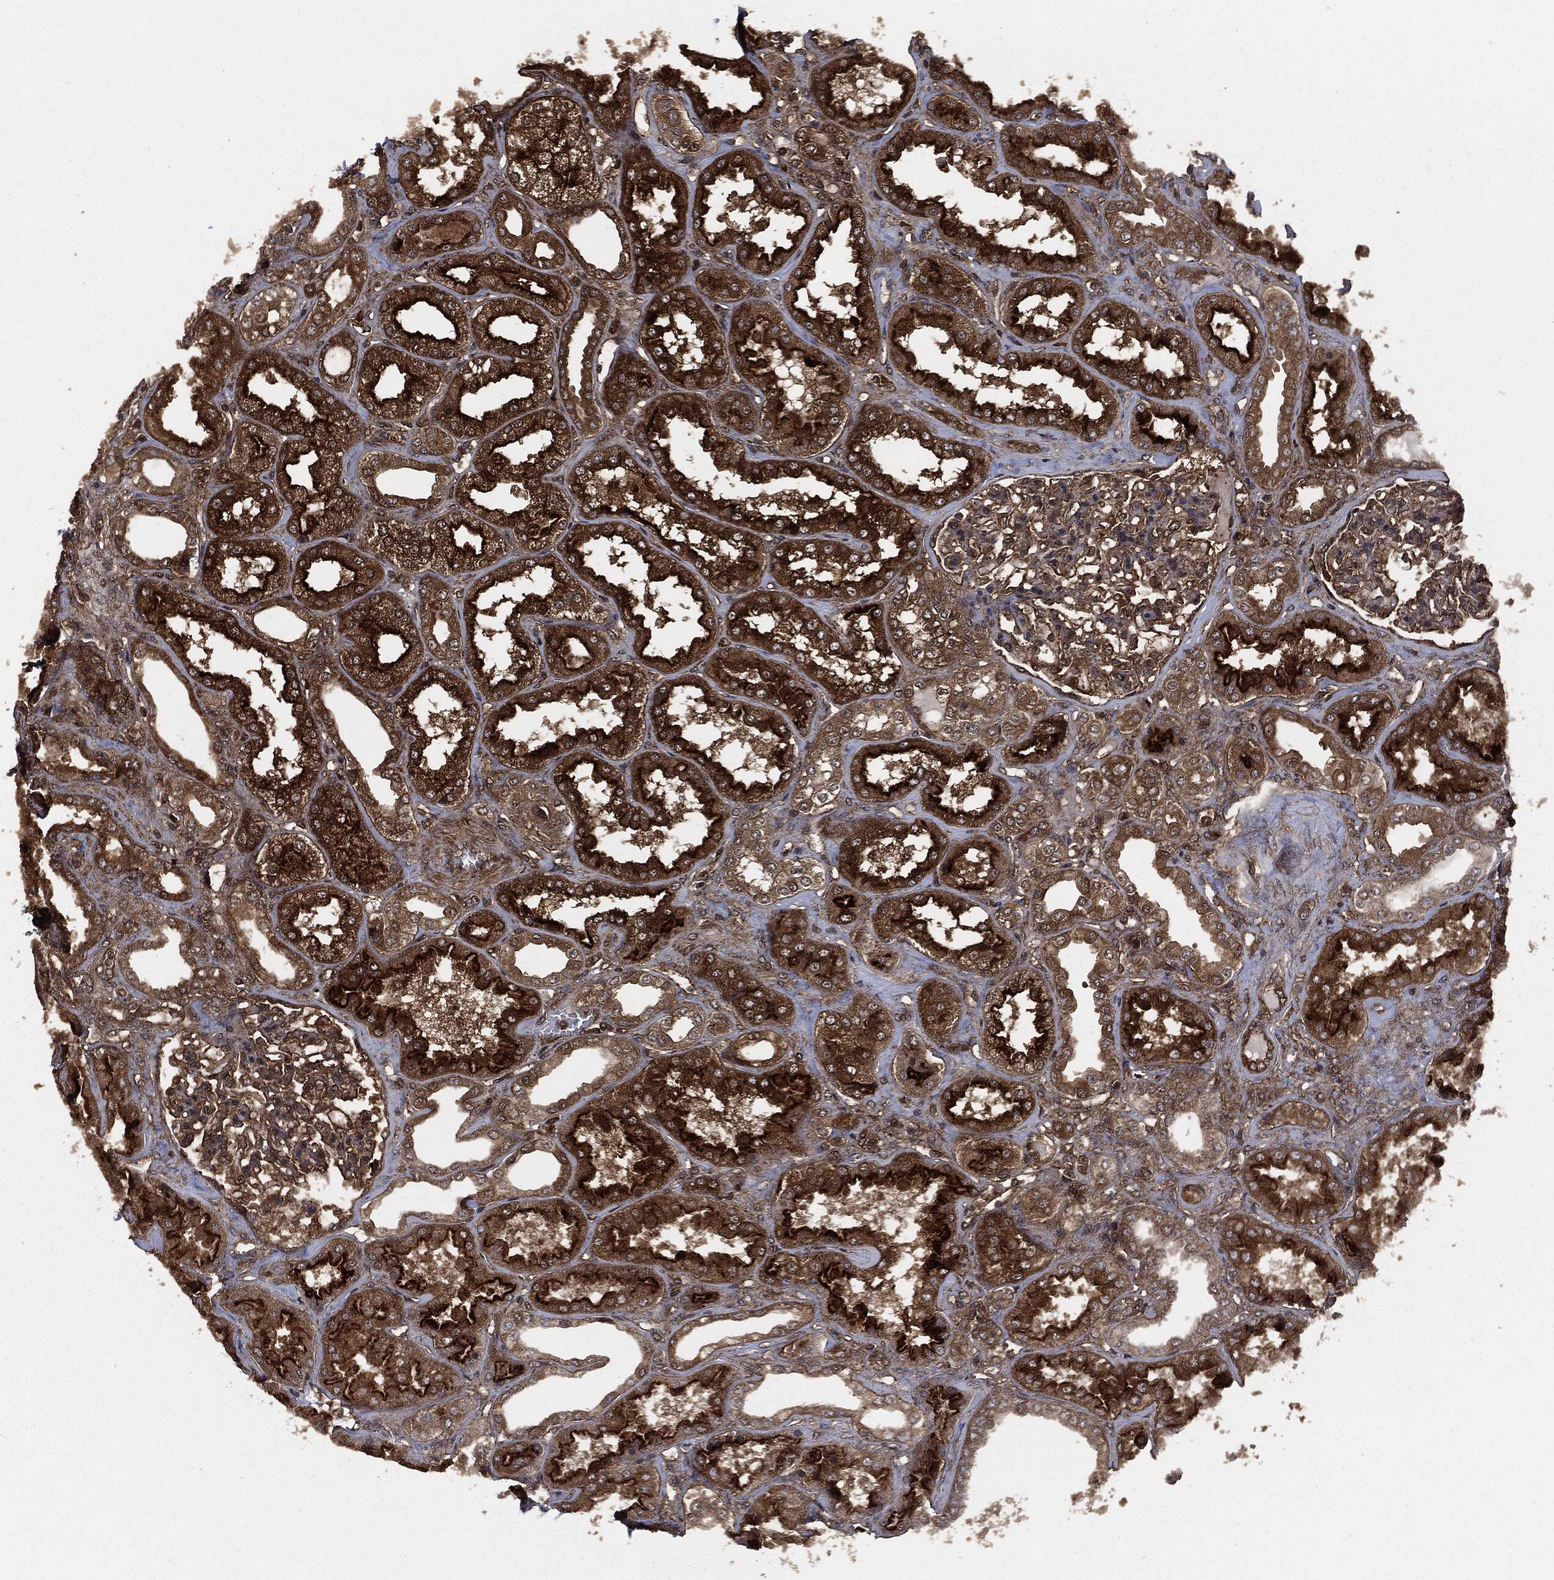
{"staining": {"intensity": "moderate", "quantity": "25%-75%", "location": "cytoplasmic/membranous"}, "tissue": "kidney", "cell_type": "Cells in glomeruli", "image_type": "normal", "snomed": [{"axis": "morphology", "description": "Normal tissue, NOS"}, {"axis": "topography", "description": "Kidney"}], "caption": "Immunohistochemical staining of benign kidney displays medium levels of moderate cytoplasmic/membranous staining in approximately 25%-75% of cells in glomeruli.", "gene": "HRAS", "patient": {"sex": "female", "age": 56}}